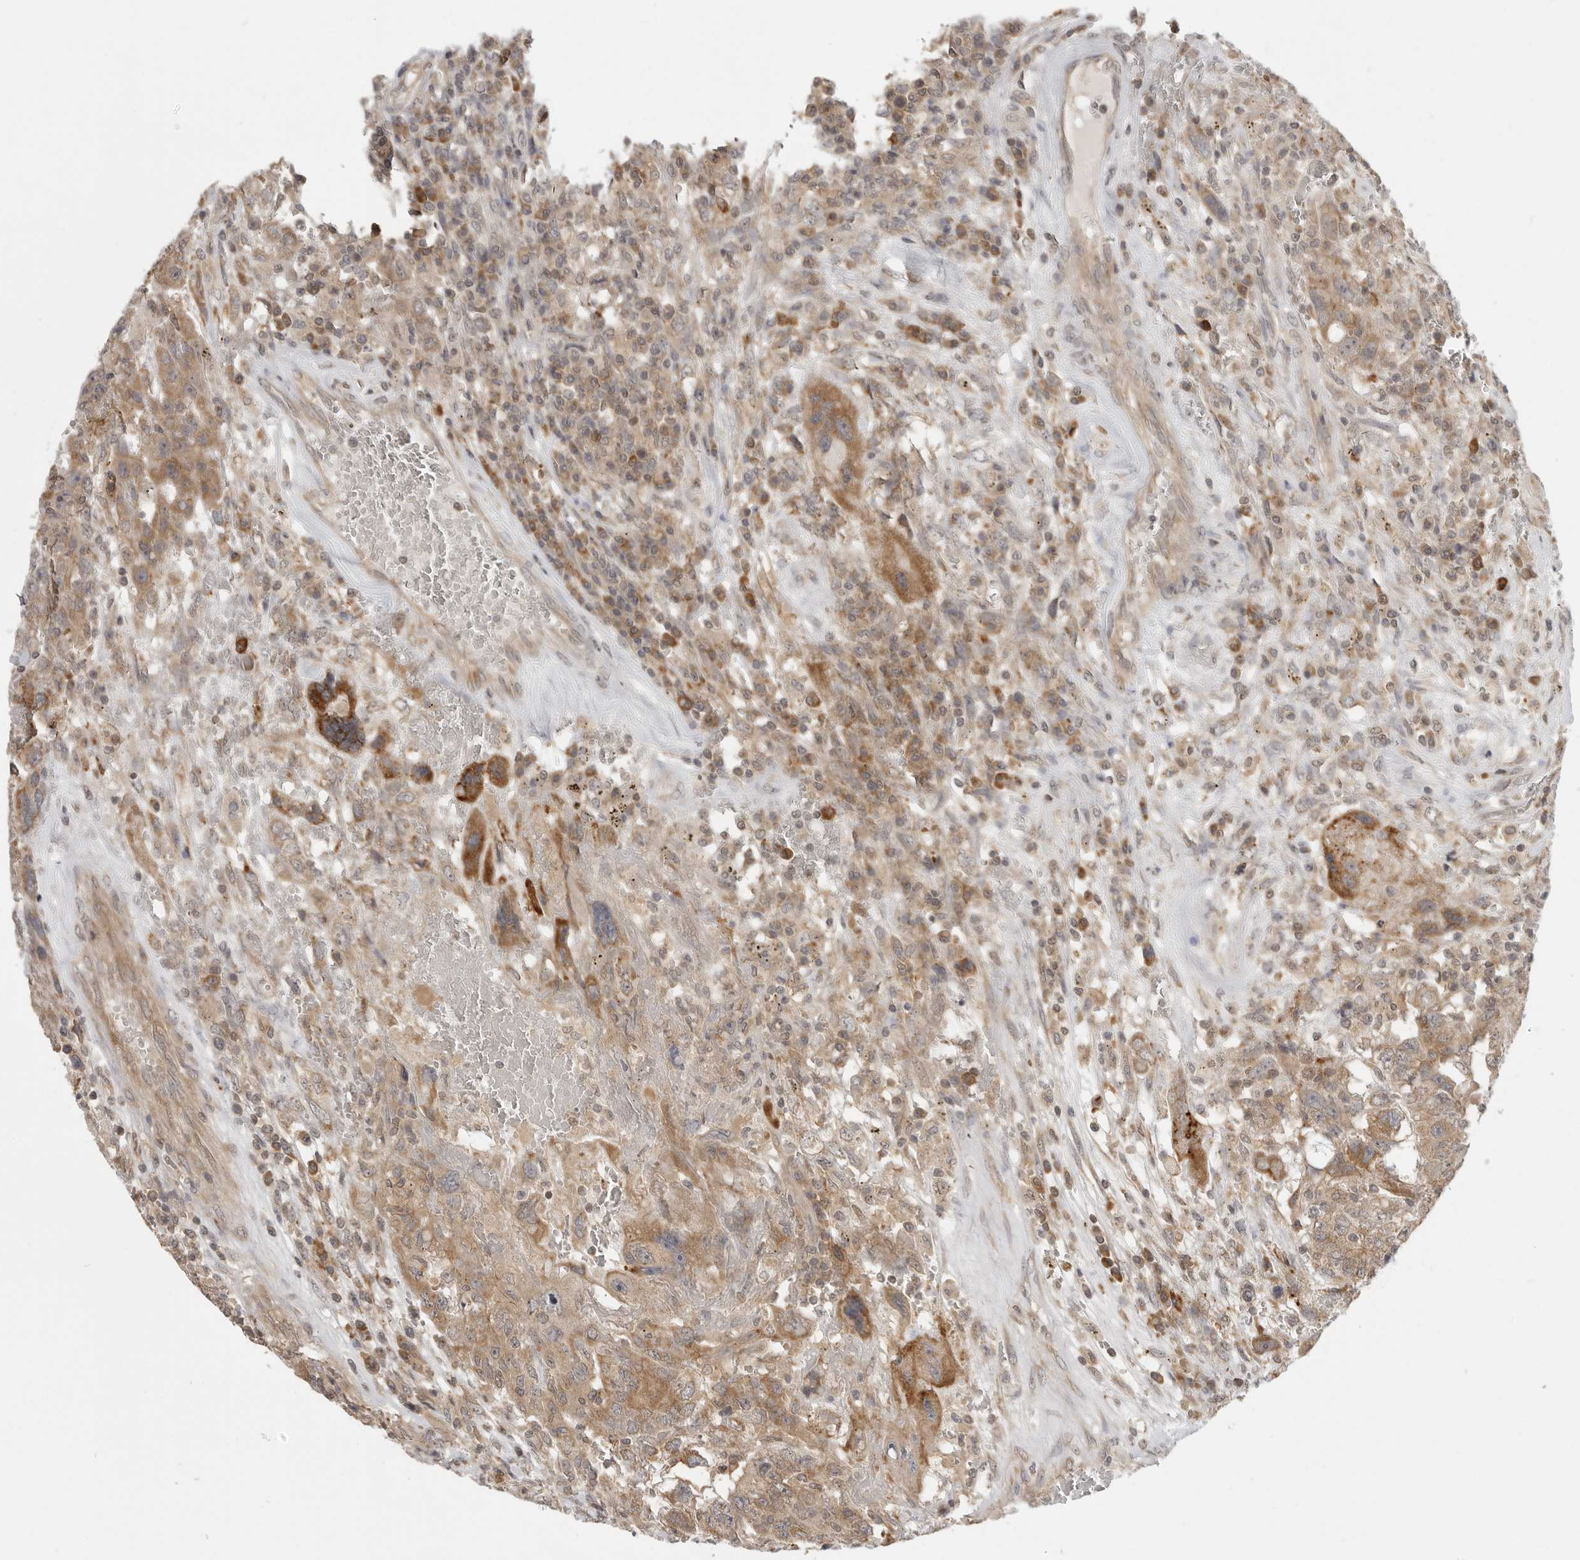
{"staining": {"intensity": "moderate", "quantity": ">75%", "location": "cytoplasmic/membranous"}, "tissue": "testis cancer", "cell_type": "Tumor cells", "image_type": "cancer", "snomed": [{"axis": "morphology", "description": "Carcinoma, Embryonal, NOS"}, {"axis": "topography", "description": "Testis"}], "caption": "A brown stain highlights moderate cytoplasmic/membranous expression of a protein in human testis embryonal carcinoma tumor cells.", "gene": "PRRC2A", "patient": {"sex": "male", "age": 26}}